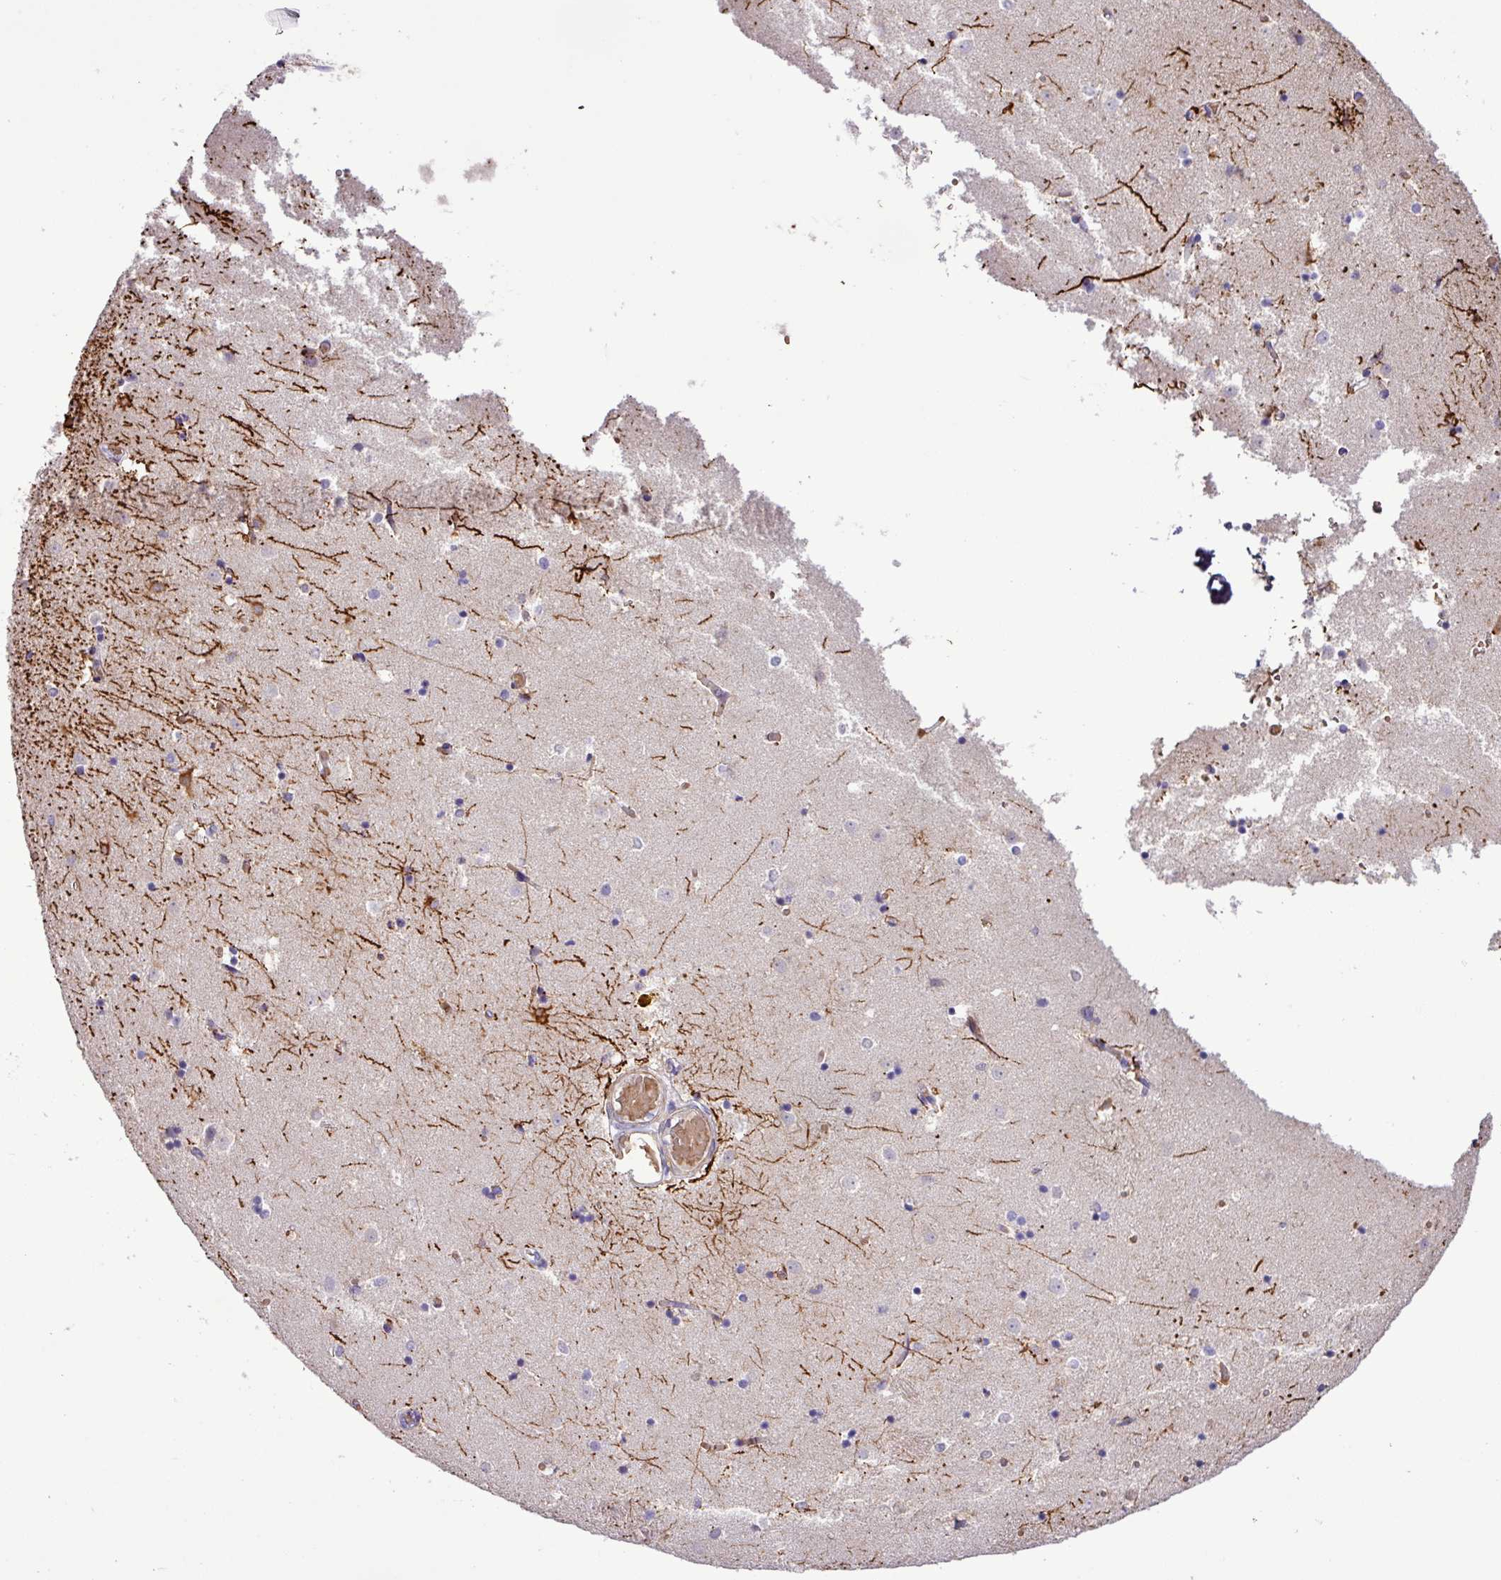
{"staining": {"intensity": "strong", "quantity": "<25%", "location": "cytoplasmic/membranous"}, "tissue": "caudate", "cell_type": "Glial cells", "image_type": "normal", "snomed": [{"axis": "morphology", "description": "Normal tissue, NOS"}, {"axis": "topography", "description": "Lateral ventricle wall"}], "caption": "An image showing strong cytoplasmic/membranous expression in about <25% of glial cells in benign caudate, as visualized by brown immunohistochemical staining.", "gene": "MGAT4B", "patient": {"sex": "female", "age": 52}}